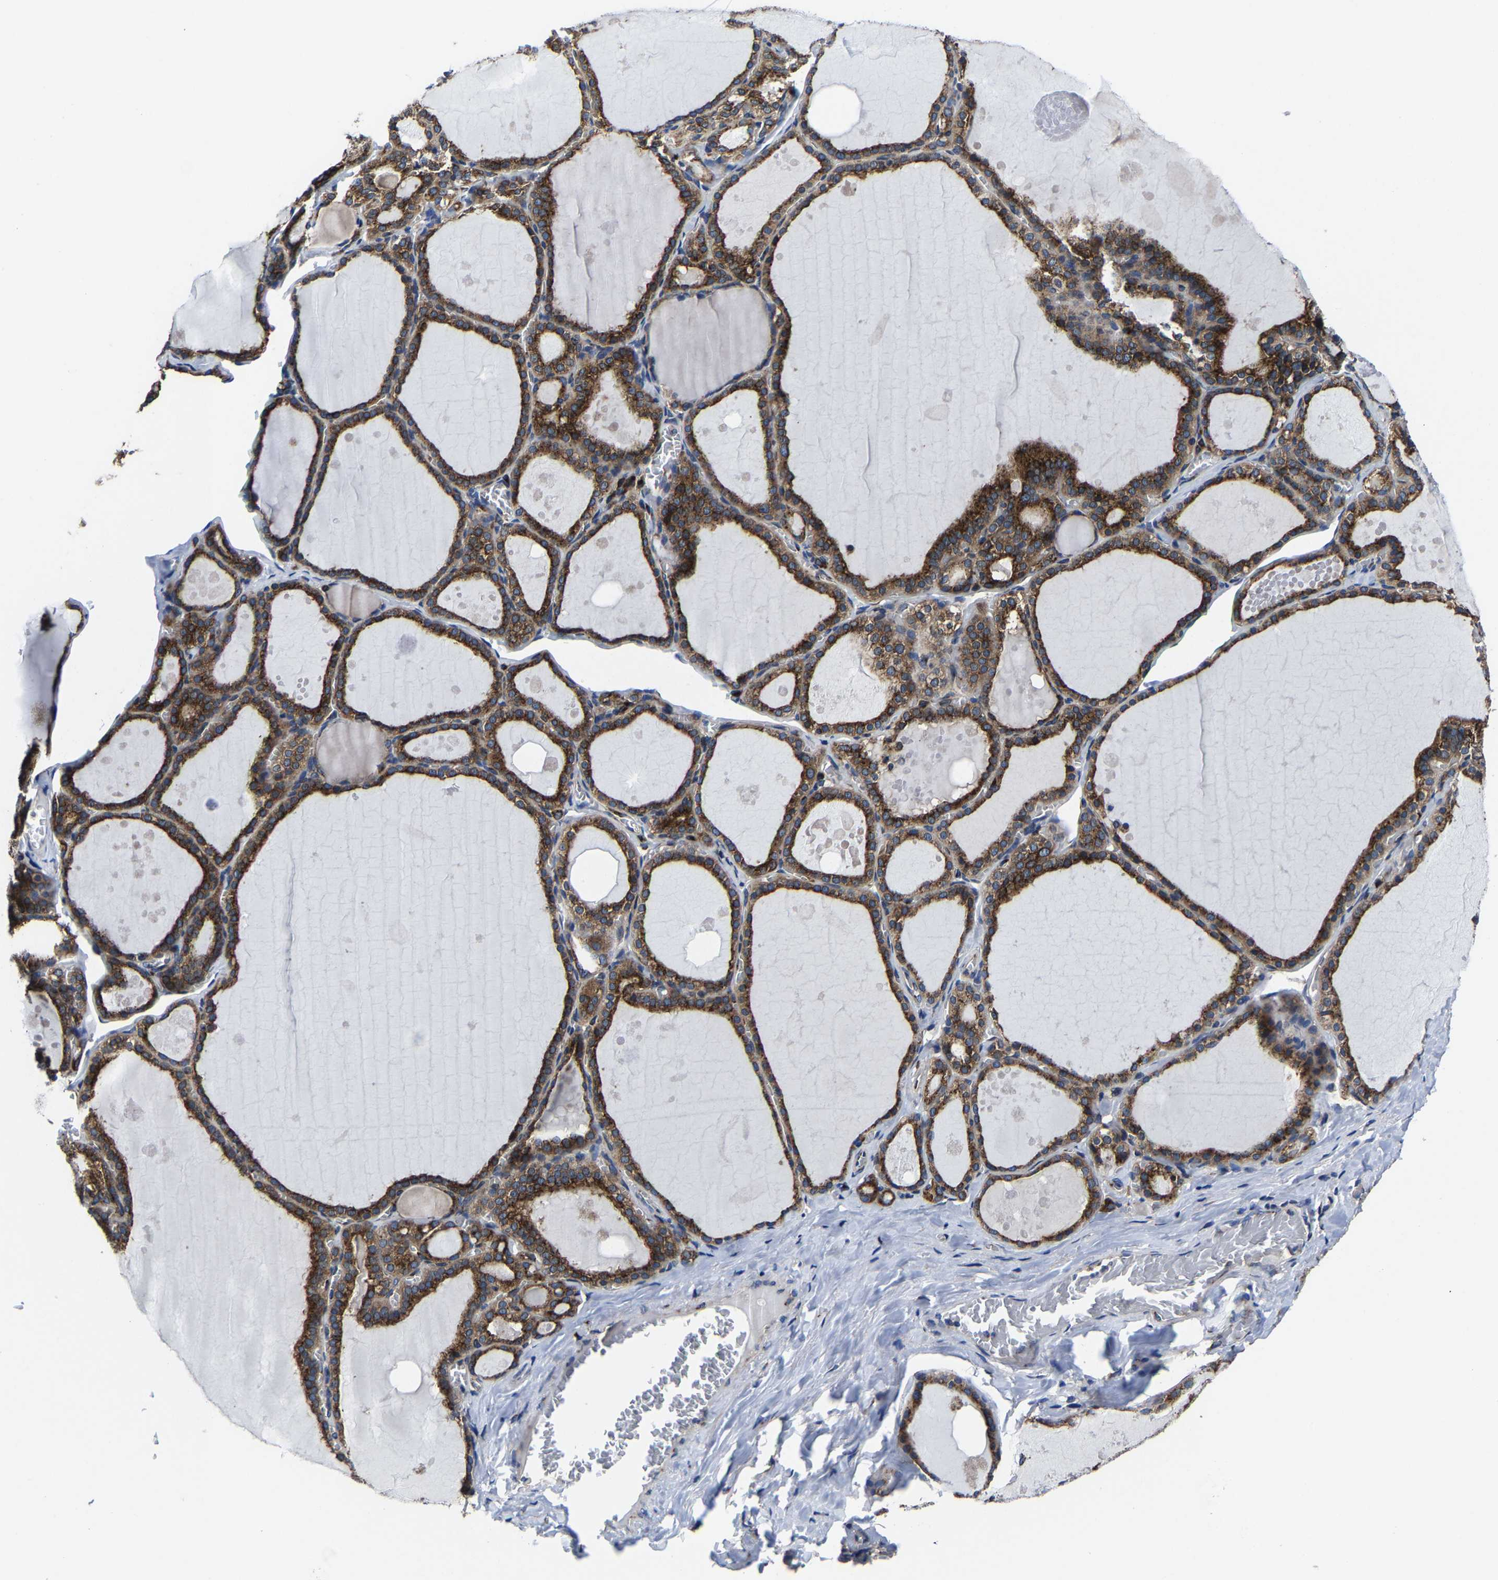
{"staining": {"intensity": "moderate", "quantity": ">75%", "location": "cytoplasmic/membranous"}, "tissue": "thyroid gland", "cell_type": "Glandular cells", "image_type": "normal", "snomed": [{"axis": "morphology", "description": "Normal tissue, NOS"}, {"axis": "topography", "description": "Thyroid gland"}], "caption": "Moderate cytoplasmic/membranous protein expression is identified in about >75% of glandular cells in thyroid gland.", "gene": "EBAG9", "patient": {"sex": "male", "age": 56}}